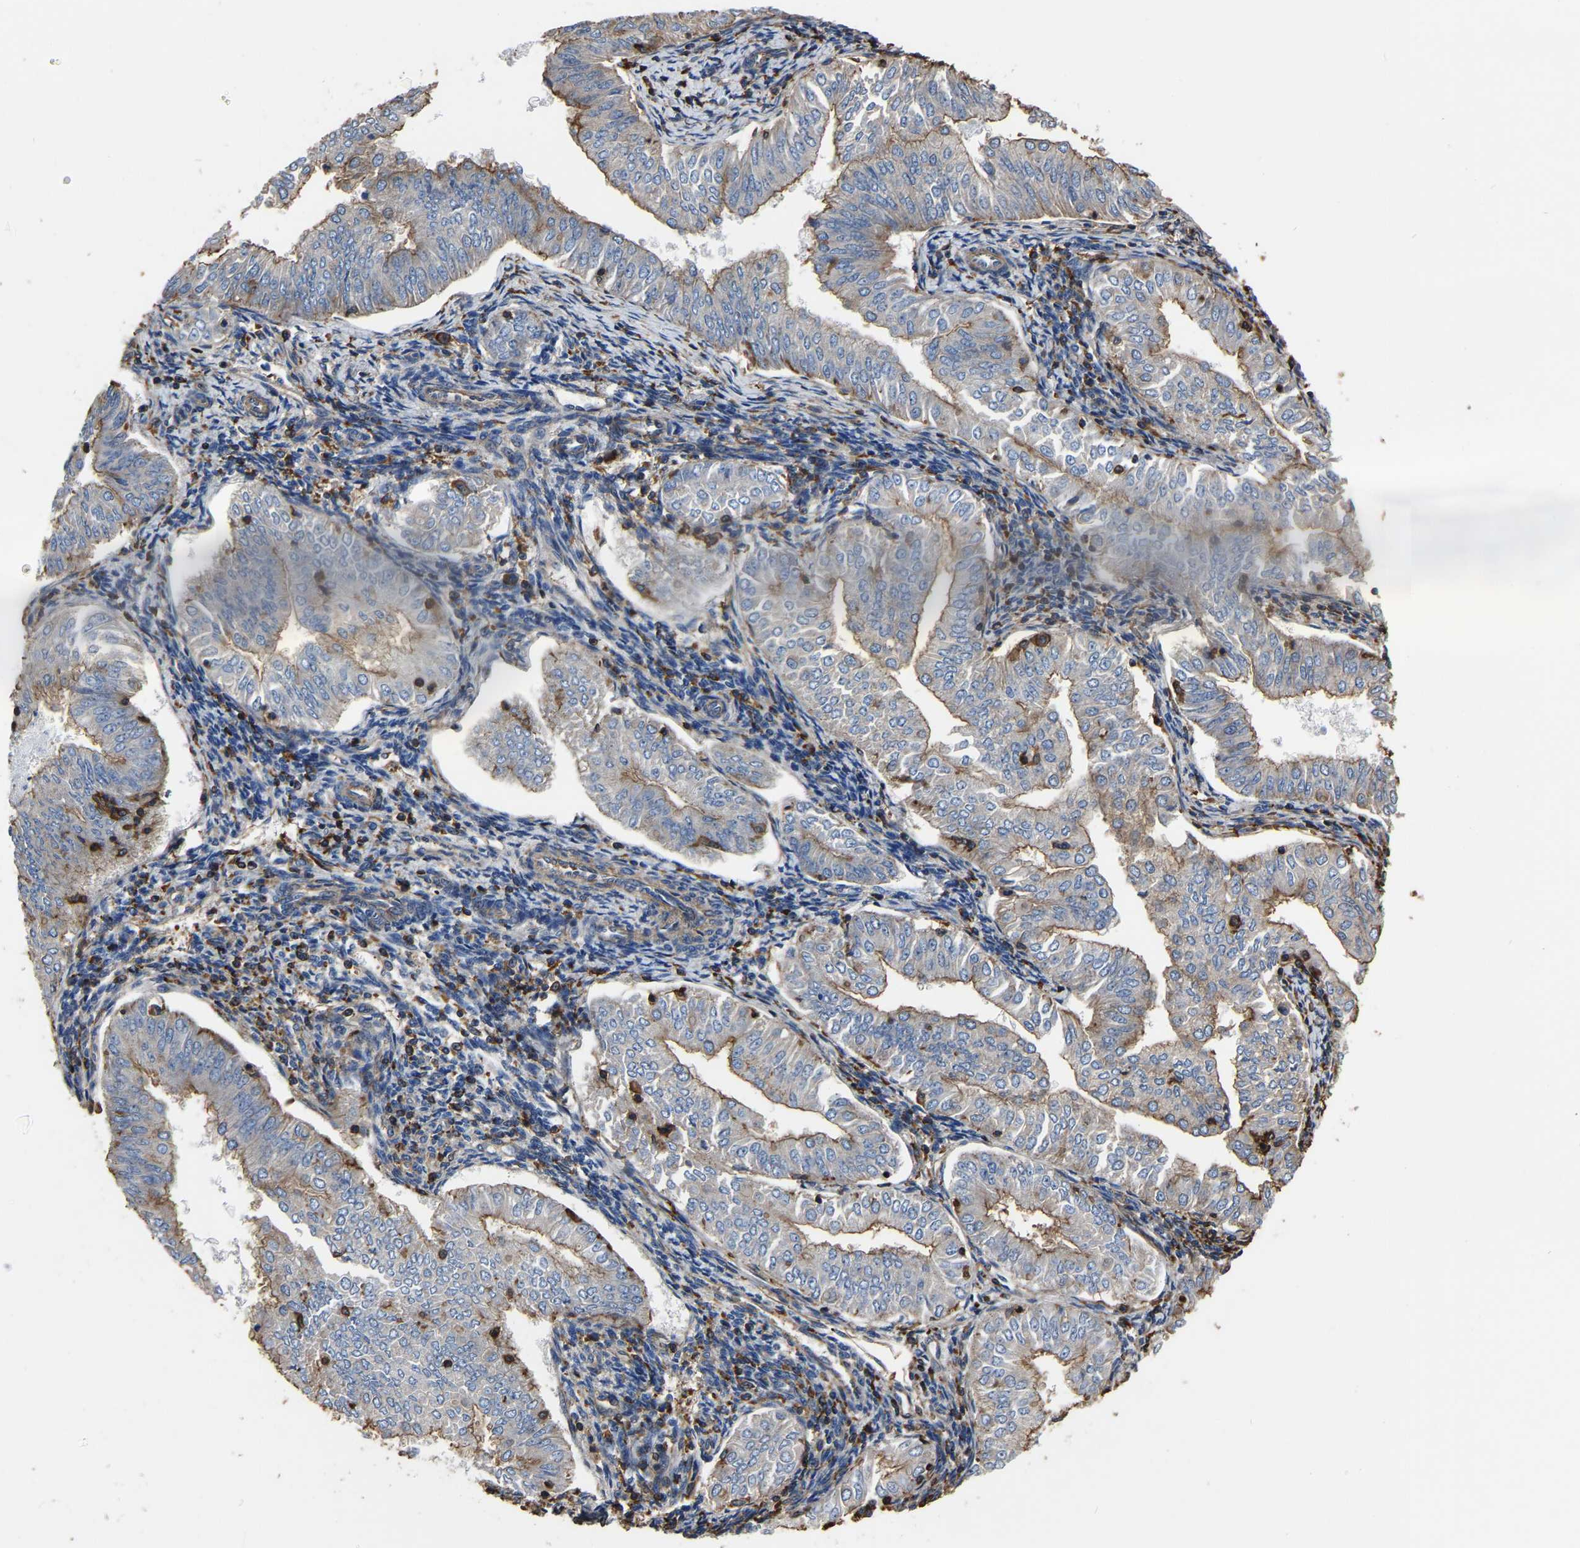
{"staining": {"intensity": "moderate", "quantity": ">75%", "location": "cytoplasmic/membranous"}, "tissue": "endometrial cancer", "cell_type": "Tumor cells", "image_type": "cancer", "snomed": [{"axis": "morphology", "description": "Normal tissue, NOS"}, {"axis": "morphology", "description": "Adenocarcinoma, NOS"}, {"axis": "topography", "description": "Endometrium"}], "caption": "Immunohistochemical staining of human endometrial cancer shows medium levels of moderate cytoplasmic/membranous protein expression in about >75% of tumor cells.", "gene": "ARMT1", "patient": {"sex": "female", "age": 53}}